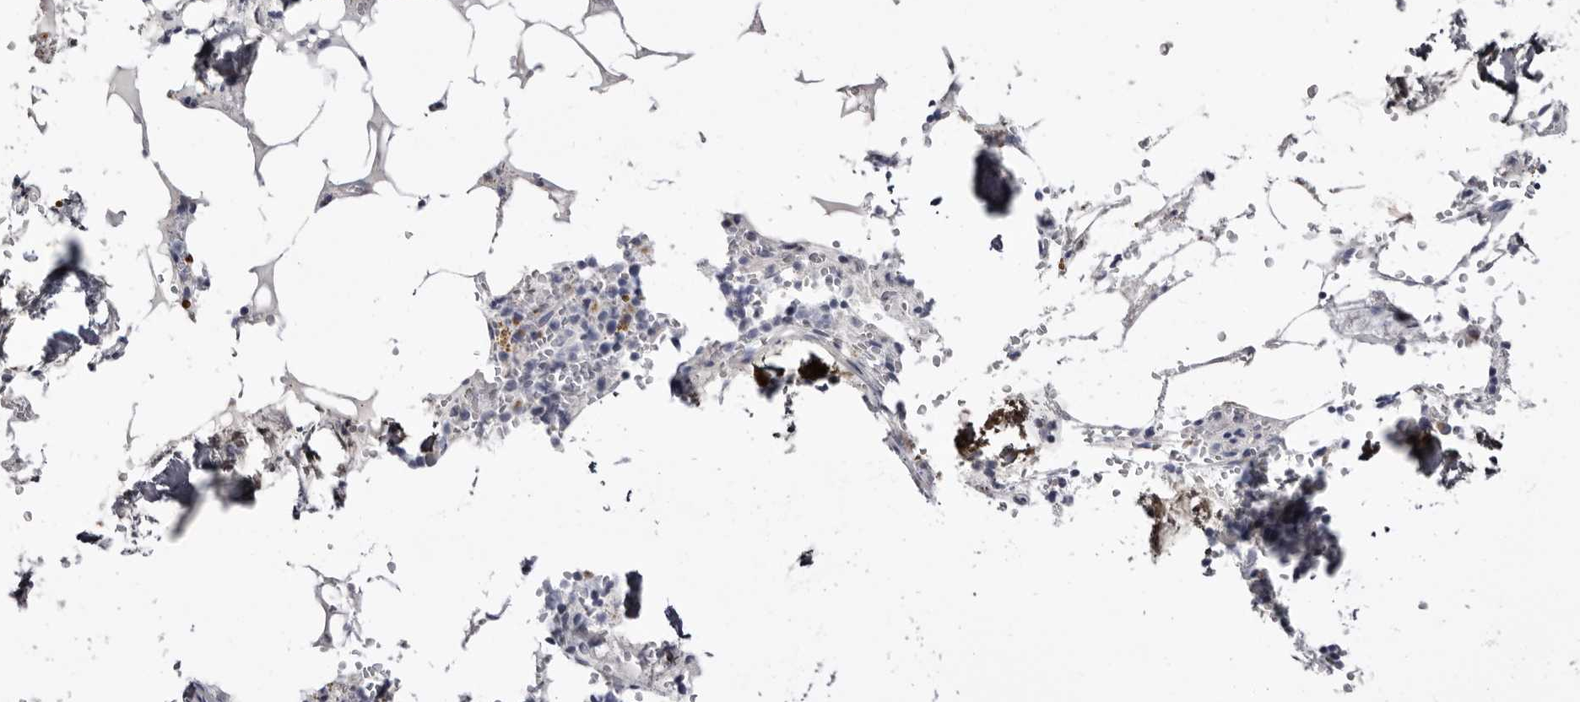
{"staining": {"intensity": "negative", "quantity": "none", "location": "none"}, "tissue": "bone marrow", "cell_type": "Hematopoietic cells", "image_type": "normal", "snomed": [{"axis": "morphology", "description": "Normal tissue, NOS"}, {"axis": "topography", "description": "Bone marrow"}], "caption": "High power microscopy histopathology image of an immunohistochemistry micrograph of normal bone marrow, revealing no significant expression in hematopoietic cells.", "gene": "CASQ1", "patient": {"sex": "male", "age": 70}}